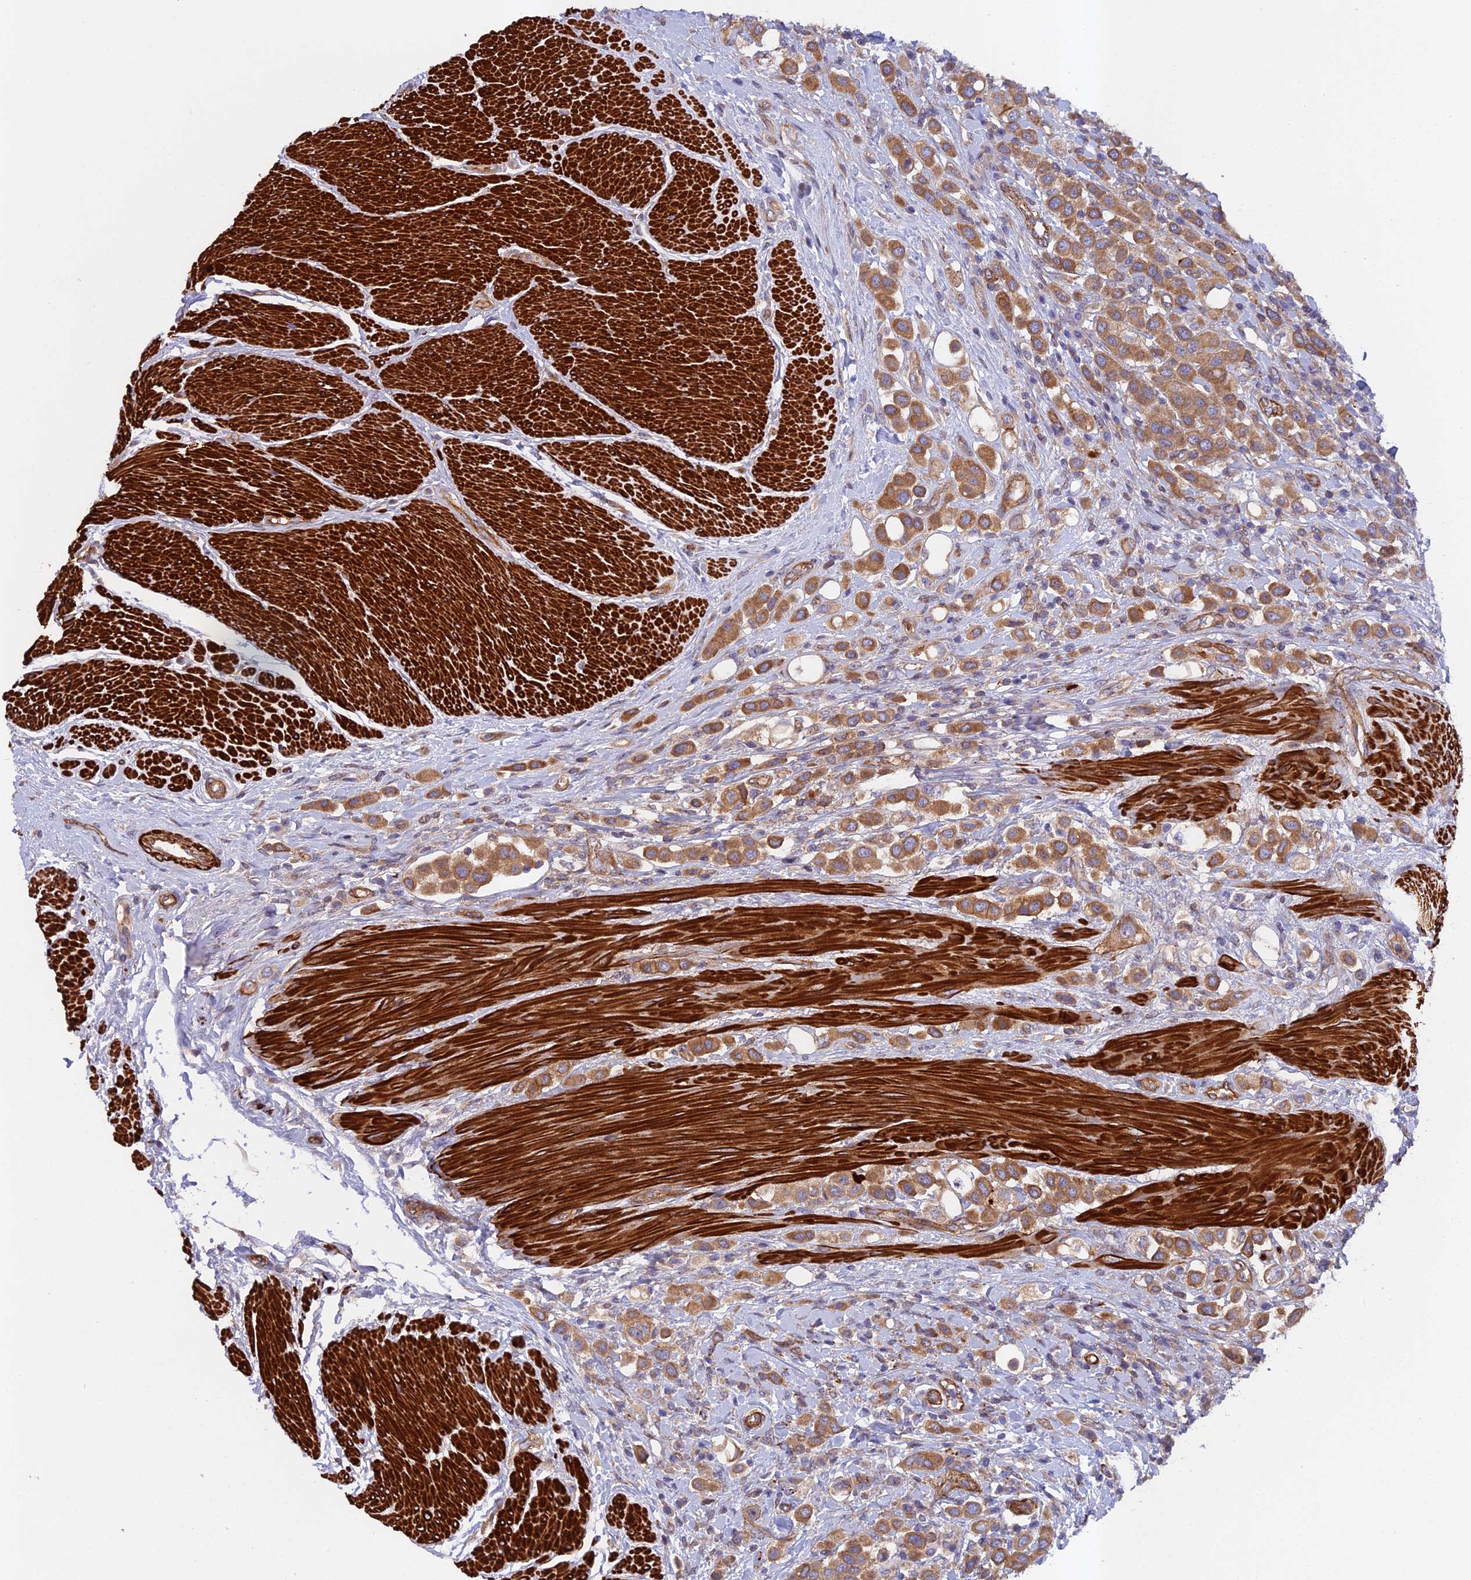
{"staining": {"intensity": "moderate", "quantity": ">75%", "location": "cytoplasmic/membranous"}, "tissue": "urothelial cancer", "cell_type": "Tumor cells", "image_type": "cancer", "snomed": [{"axis": "morphology", "description": "Urothelial carcinoma, High grade"}, {"axis": "topography", "description": "Urinary bladder"}], "caption": "This photomicrograph reveals immunohistochemistry (IHC) staining of human urothelial carcinoma (high-grade), with medium moderate cytoplasmic/membranous staining in about >75% of tumor cells.", "gene": "RALGAPA2", "patient": {"sex": "male", "age": 50}}